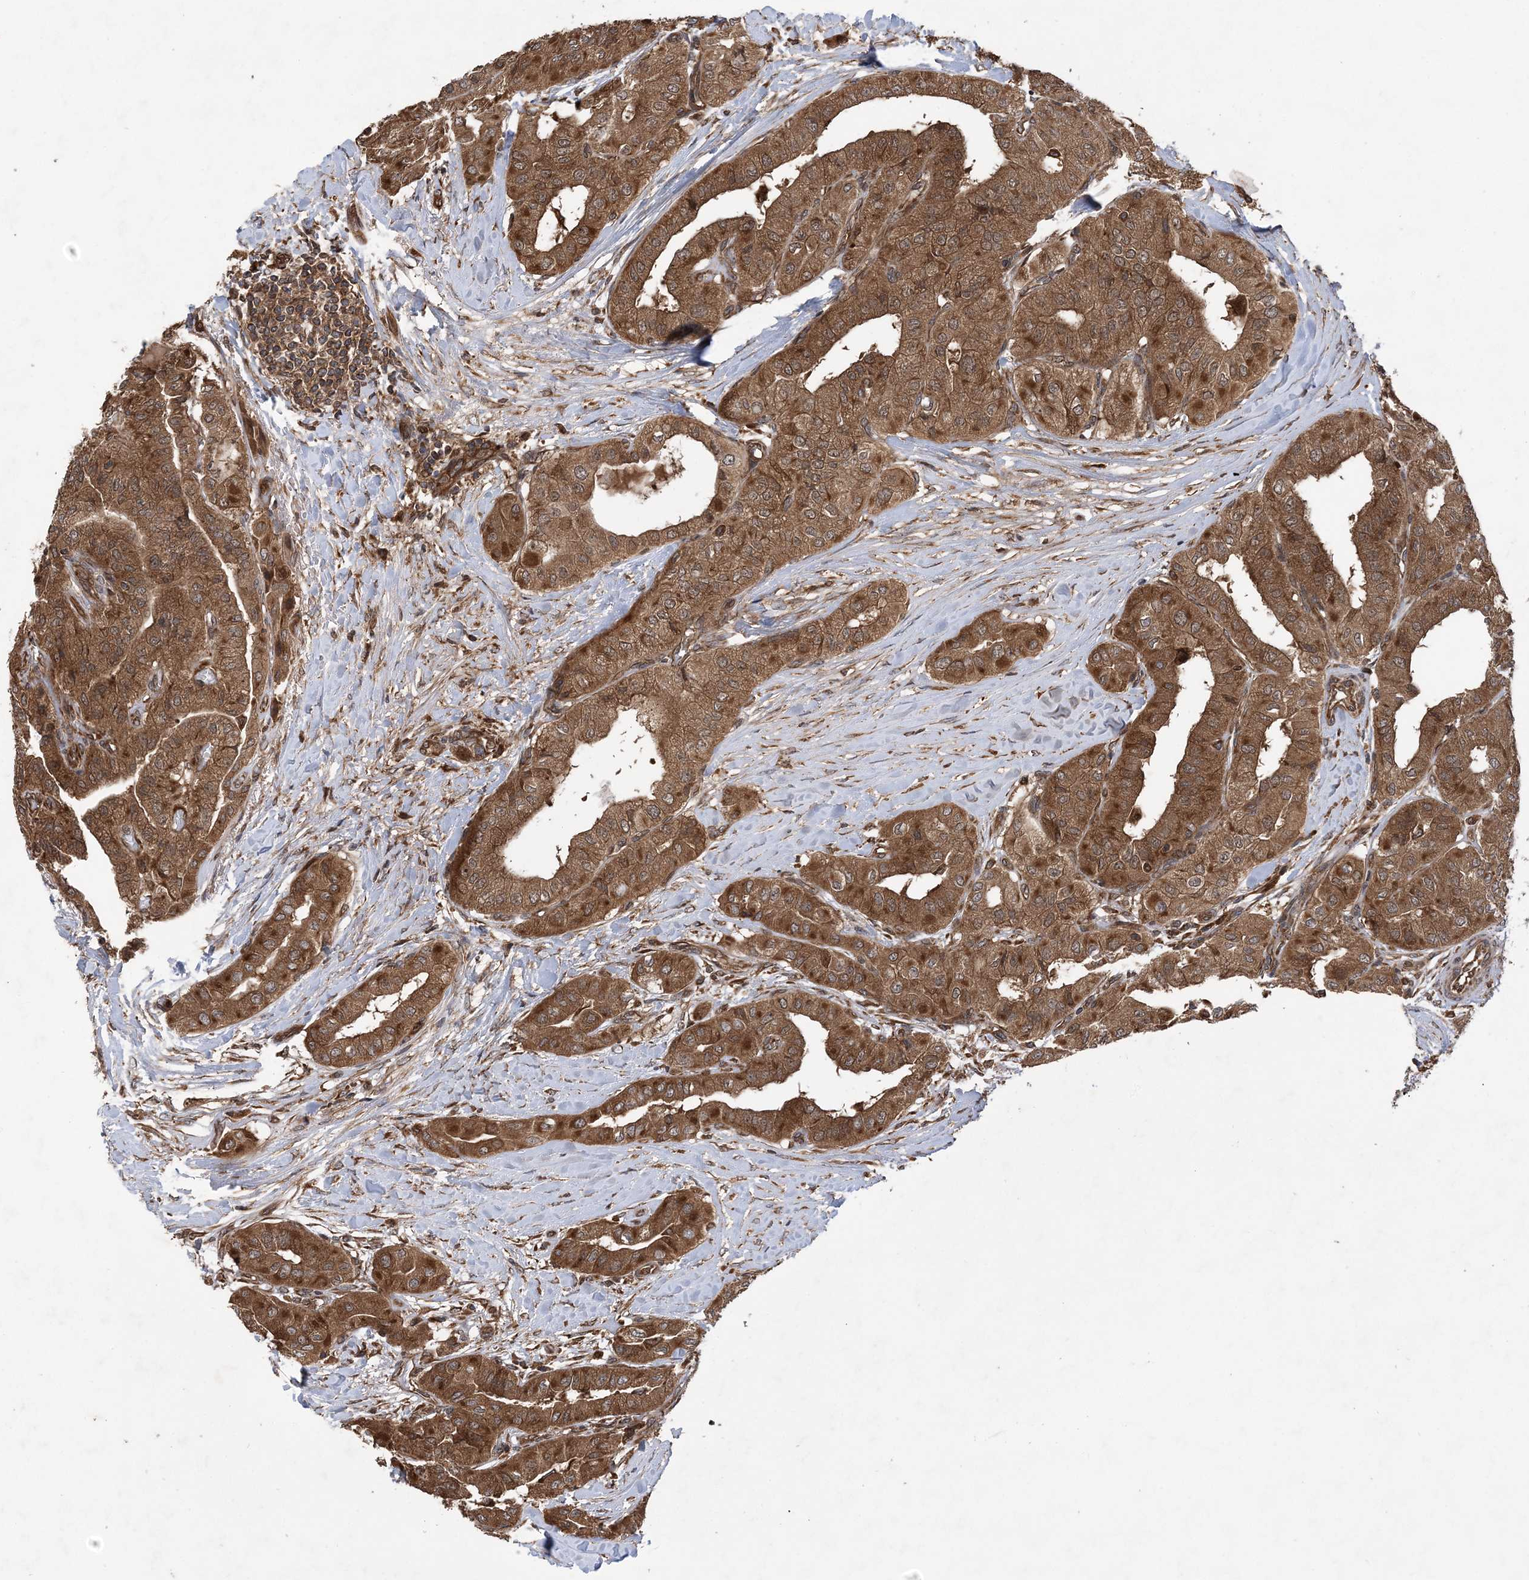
{"staining": {"intensity": "strong", "quantity": ">75%", "location": "cytoplasmic/membranous"}, "tissue": "thyroid cancer", "cell_type": "Tumor cells", "image_type": "cancer", "snomed": [{"axis": "morphology", "description": "Papillary adenocarcinoma, NOS"}, {"axis": "topography", "description": "Thyroid gland"}], "caption": "Strong cytoplasmic/membranous staining is seen in about >75% of tumor cells in thyroid cancer (papillary adenocarcinoma).", "gene": "ATG3", "patient": {"sex": "female", "age": 59}}